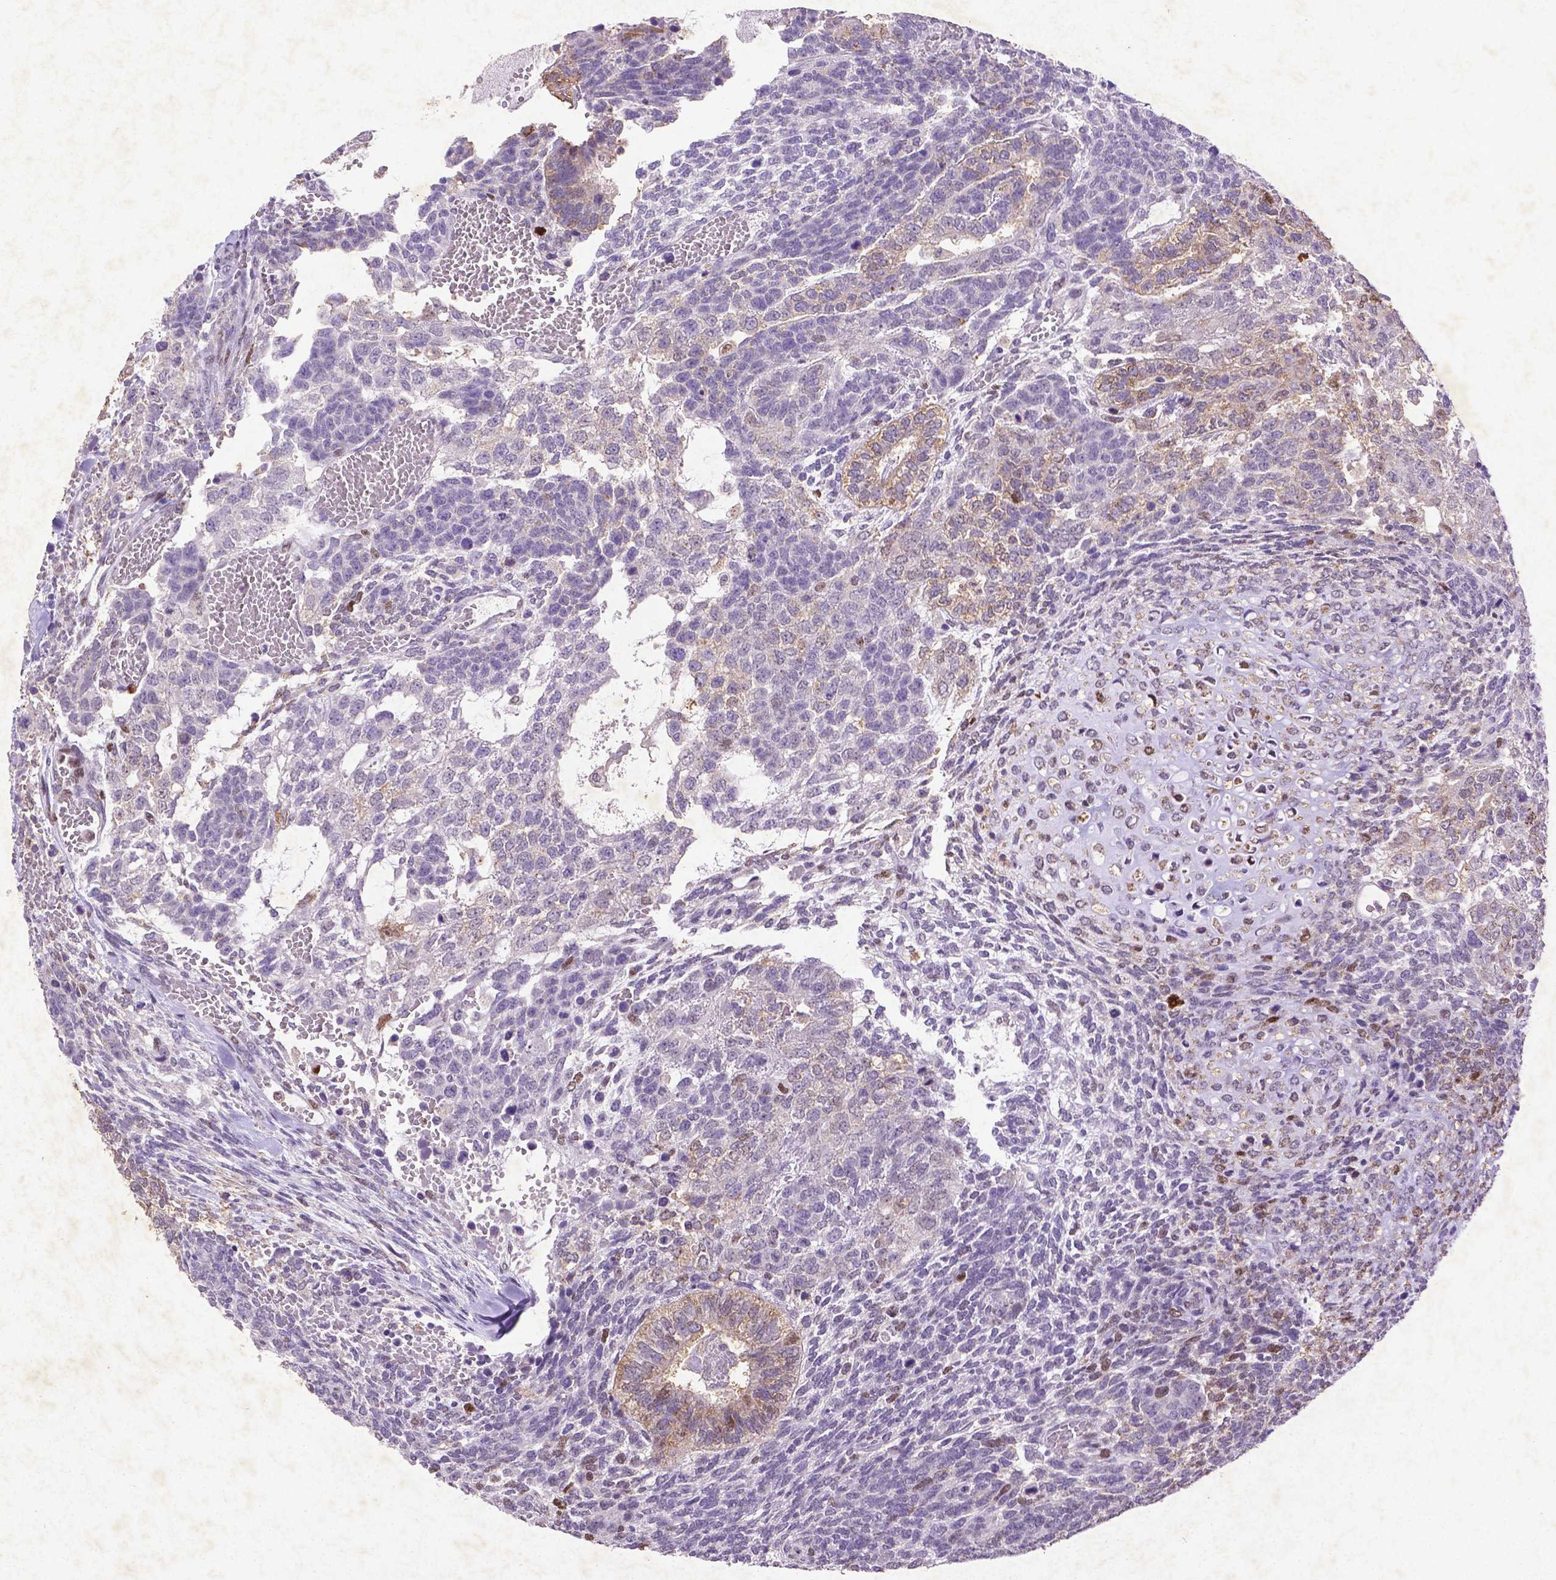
{"staining": {"intensity": "moderate", "quantity": "25%-75%", "location": "cytoplasmic/membranous,nuclear"}, "tissue": "testis cancer", "cell_type": "Tumor cells", "image_type": "cancer", "snomed": [{"axis": "morphology", "description": "Normal tissue, NOS"}, {"axis": "morphology", "description": "Carcinoma, Embryonal, NOS"}, {"axis": "topography", "description": "Testis"}, {"axis": "topography", "description": "Epididymis"}], "caption": "Immunohistochemical staining of human testis embryonal carcinoma shows medium levels of moderate cytoplasmic/membranous and nuclear protein staining in approximately 25%-75% of tumor cells.", "gene": "CDKN1A", "patient": {"sex": "male", "age": 23}}